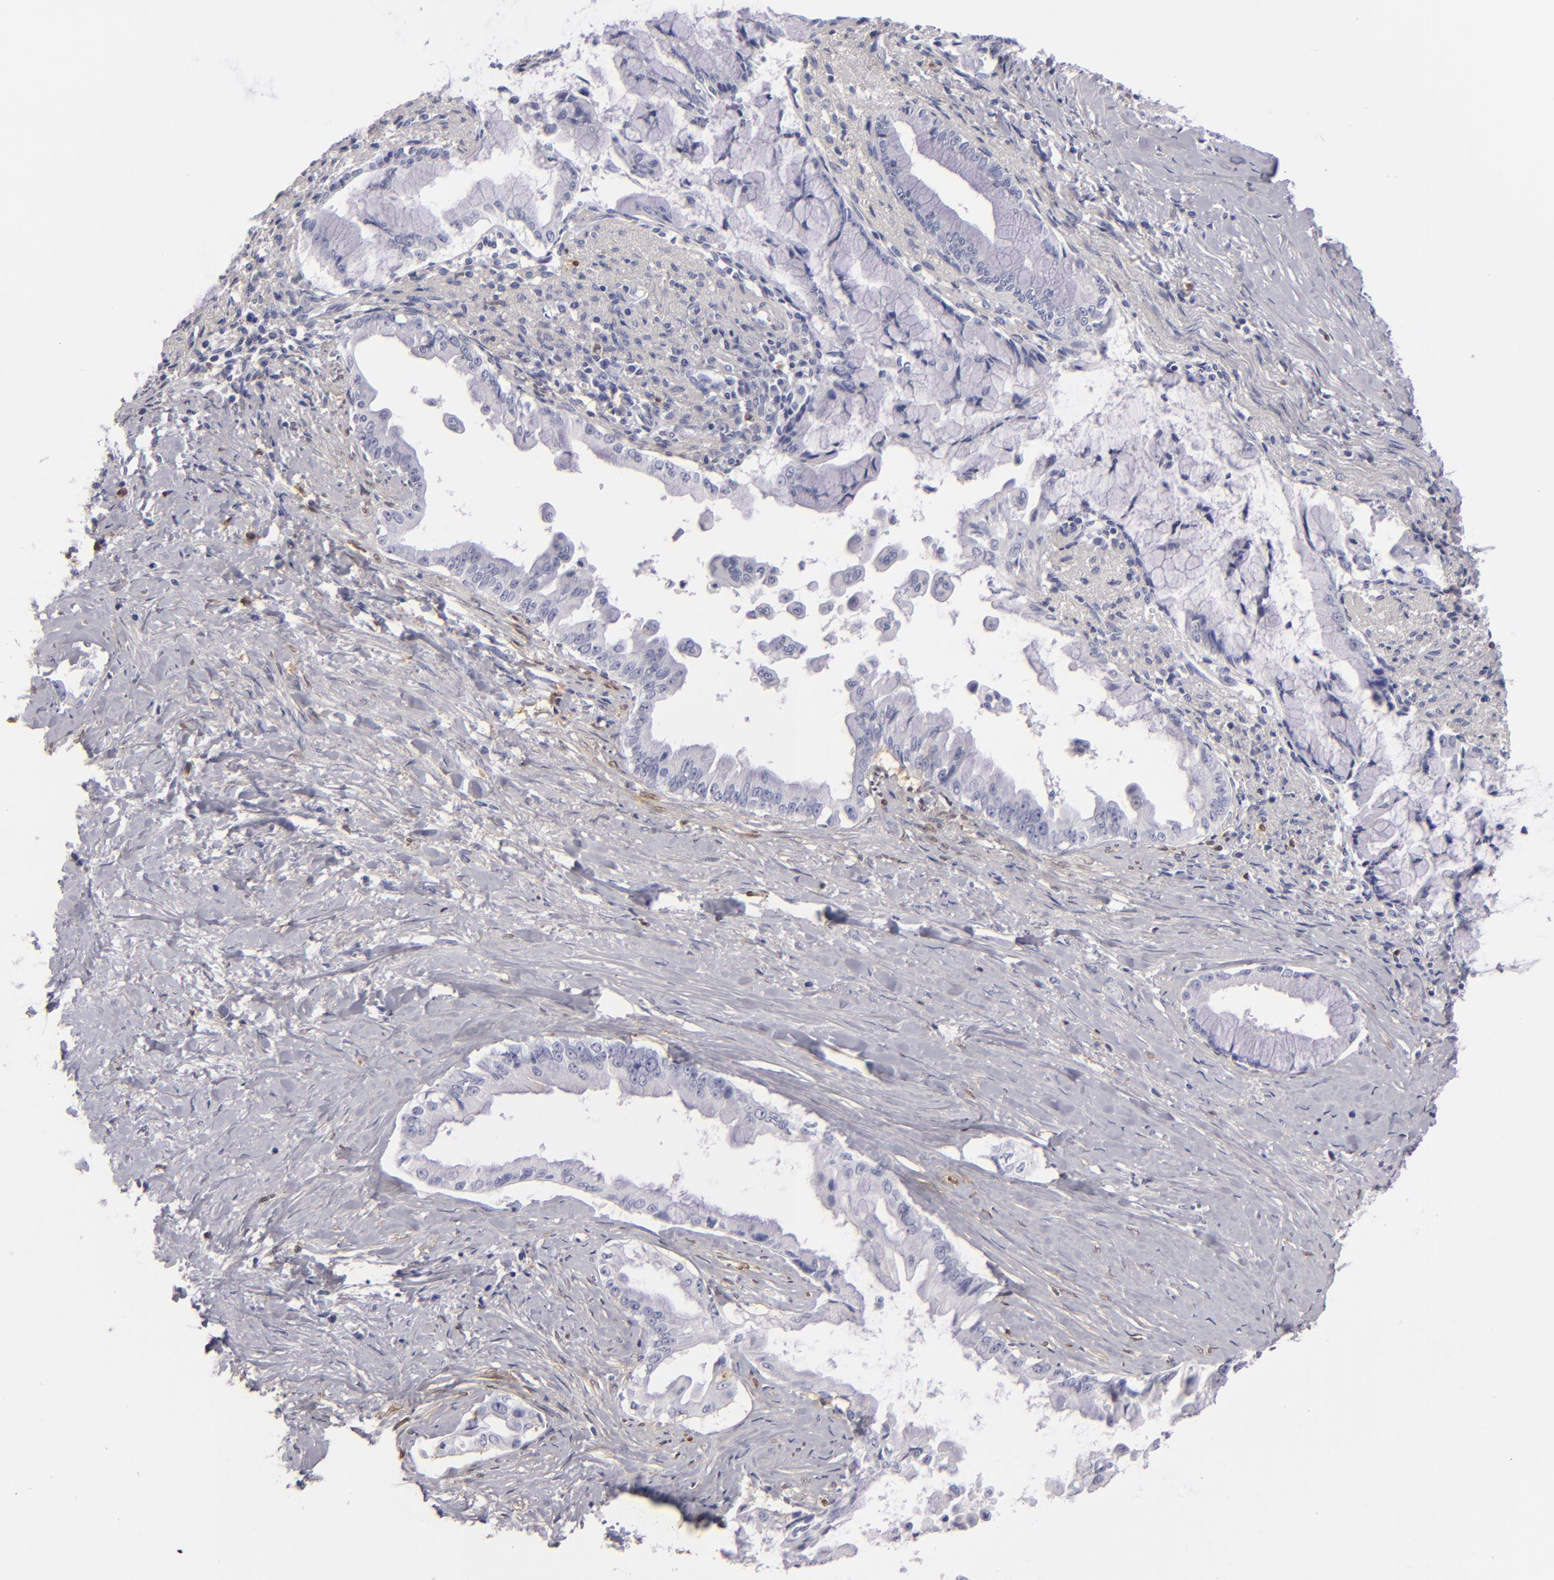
{"staining": {"intensity": "negative", "quantity": "none", "location": "none"}, "tissue": "pancreatic cancer", "cell_type": "Tumor cells", "image_type": "cancer", "snomed": [{"axis": "morphology", "description": "Adenocarcinoma, NOS"}, {"axis": "topography", "description": "Pancreas"}], "caption": "Immunohistochemistry (IHC) of pancreatic cancer (adenocarcinoma) reveals no positivity in tumor cells.", "gene": "F13A1", "patient": {"sex": "male", "age": 59}}